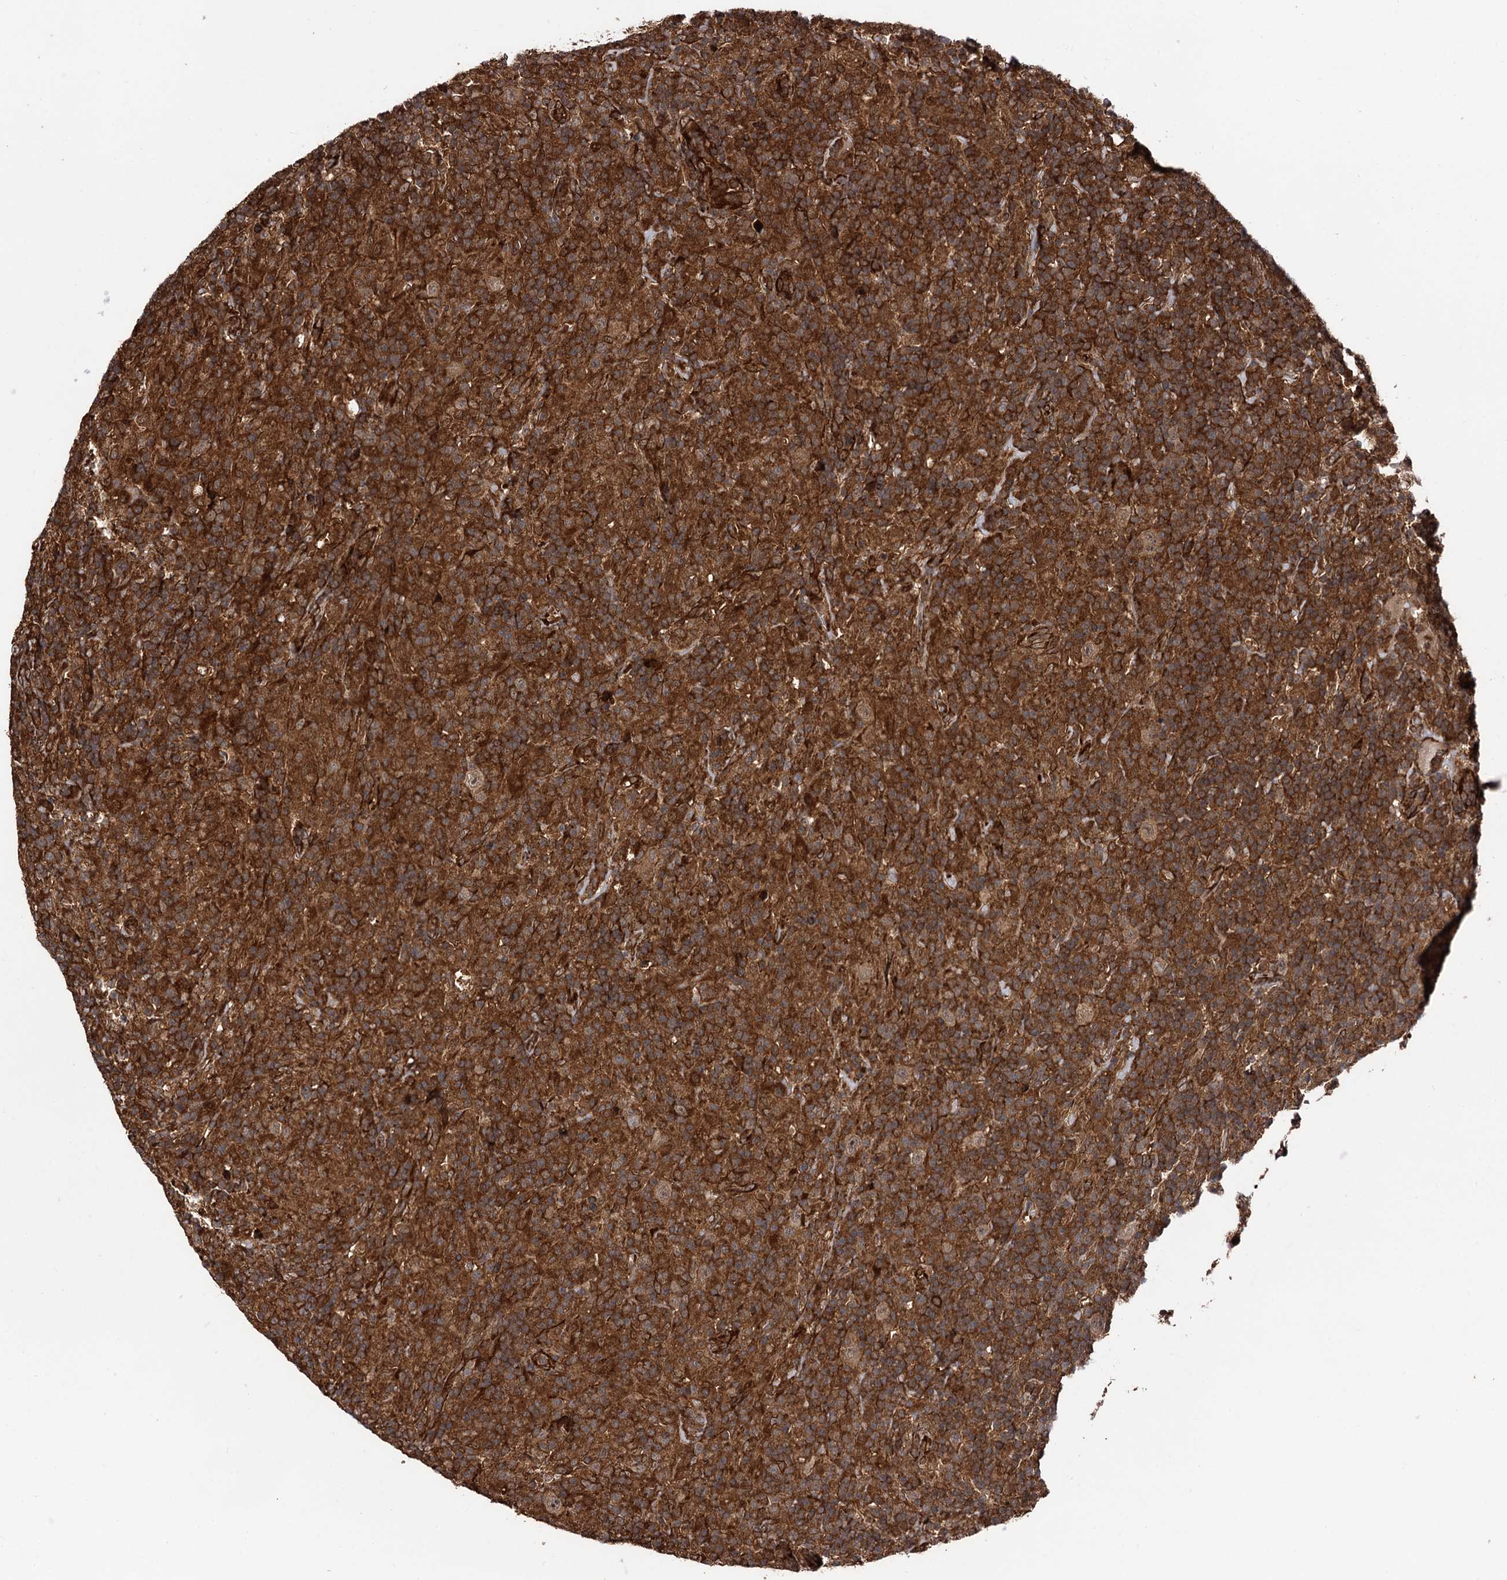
{"staining": {"intensity": "moderate", "quantity": ">75%", "location": "cytoplasmic/membranous"}, "tissue": "lymphoma", "cell_type": "Tumor cells", "image_type": "cancer", "snomed": [{"axis": "morphology", "description": "Hodgkin's disease, NOS"}, {"axis": "topography", "description": "Lymph node"}], "caption": "Human lymphoma stained for a protein (brown) displays moderate cytoplasmic/membranous positive positivity in approximately >75% of tumor cells.", "gene": "ATP8B4", "patient": {"sex": "male", "age": 70}}